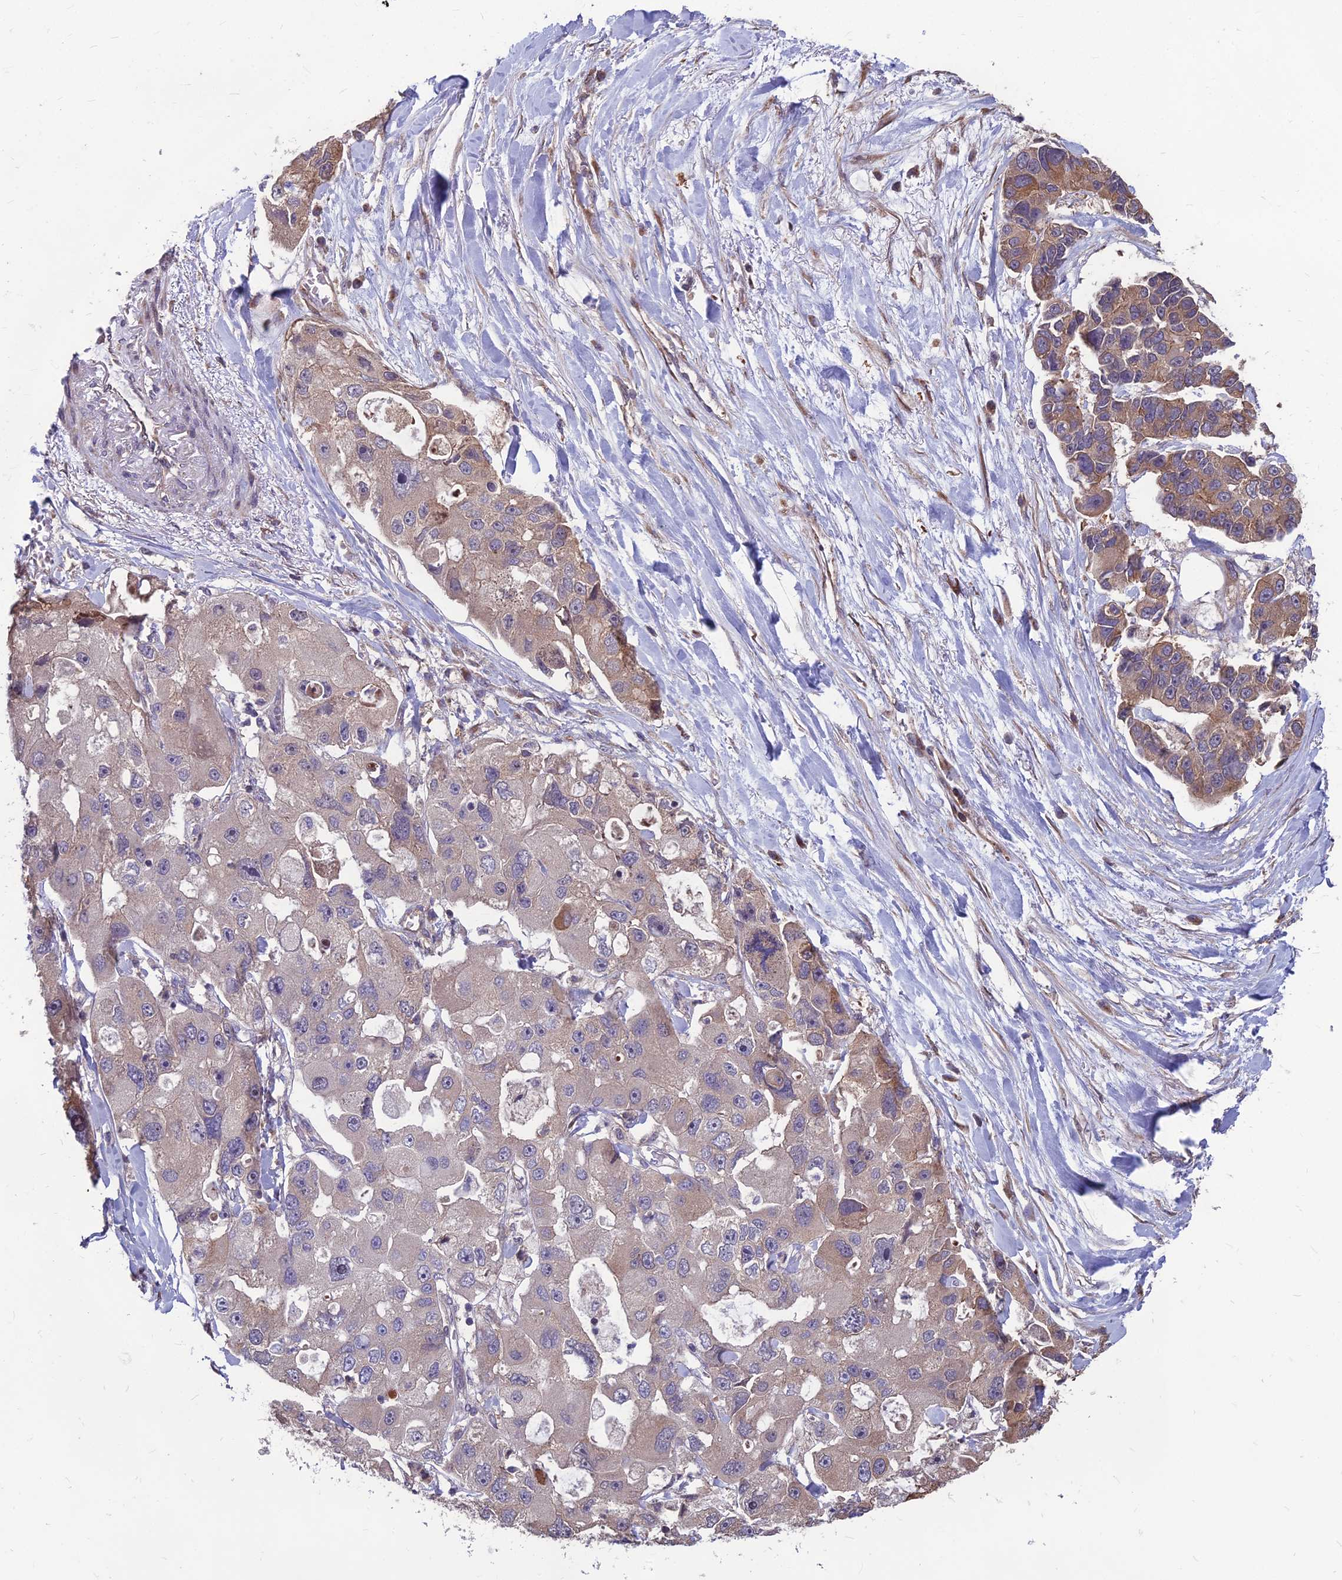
{"staining": {"intensity": "moderate", "quantity": "25%-75%", "location": "cytoplasmic/membranous"}, "tissue": "lung cancer", "cell_type": "Tumor cells", "image_type": "cancer", "snomed": [{"axis": "morphology", "description": "Adenocarcinoma, NOS"}, {"axis": "topography", "description": "Lung"}], "caption": "Lung adenocarcinoma stained for a protein (brown) reveals moderate cytoplasmic/membranous positive expression in approximately 25%-75% of tumor cells.", "gene": "LSM6", "patient": {"sex": "female", "age": 54}}